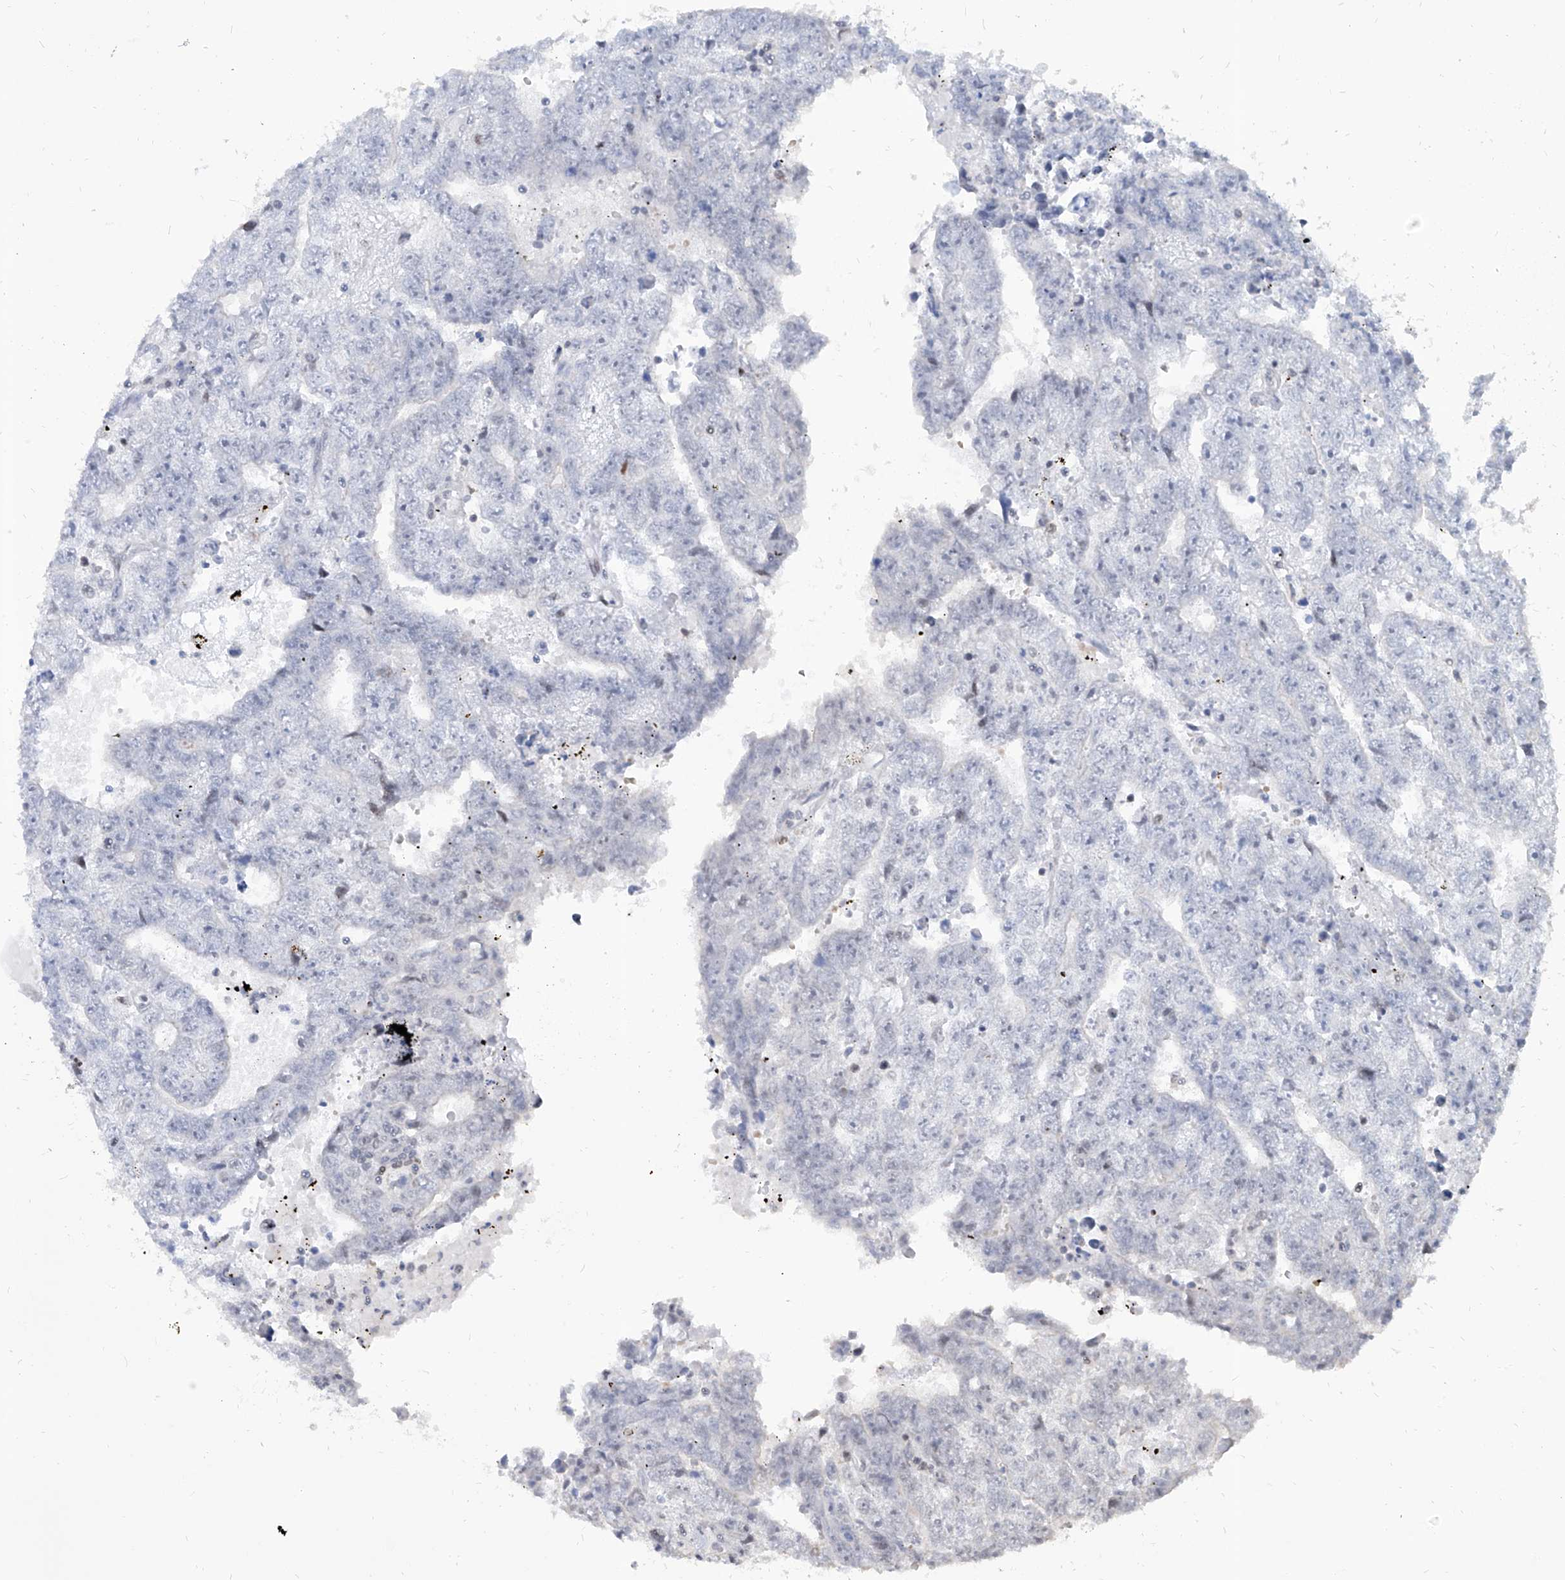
{"staining": {"intensity": "negative", "quantity": "none", "location": "none"}, "tissue": "testis cancer", "cell_type": "Tumor cells", "image_type": "cancer", "snomed": [{"axis": "morphology", "description": "Carcinoma, Embryonal, NOS"}, {"axis": "topography", "description": "Testis"}], "caption": "A high-resolution image shows immunohistochemistry staining of testis cancer (embryonal carcinoma), which exhibits no significant staining in tumor cells.", "gene": "IRF2", "patient": {"sex": "male", "age": 25}}